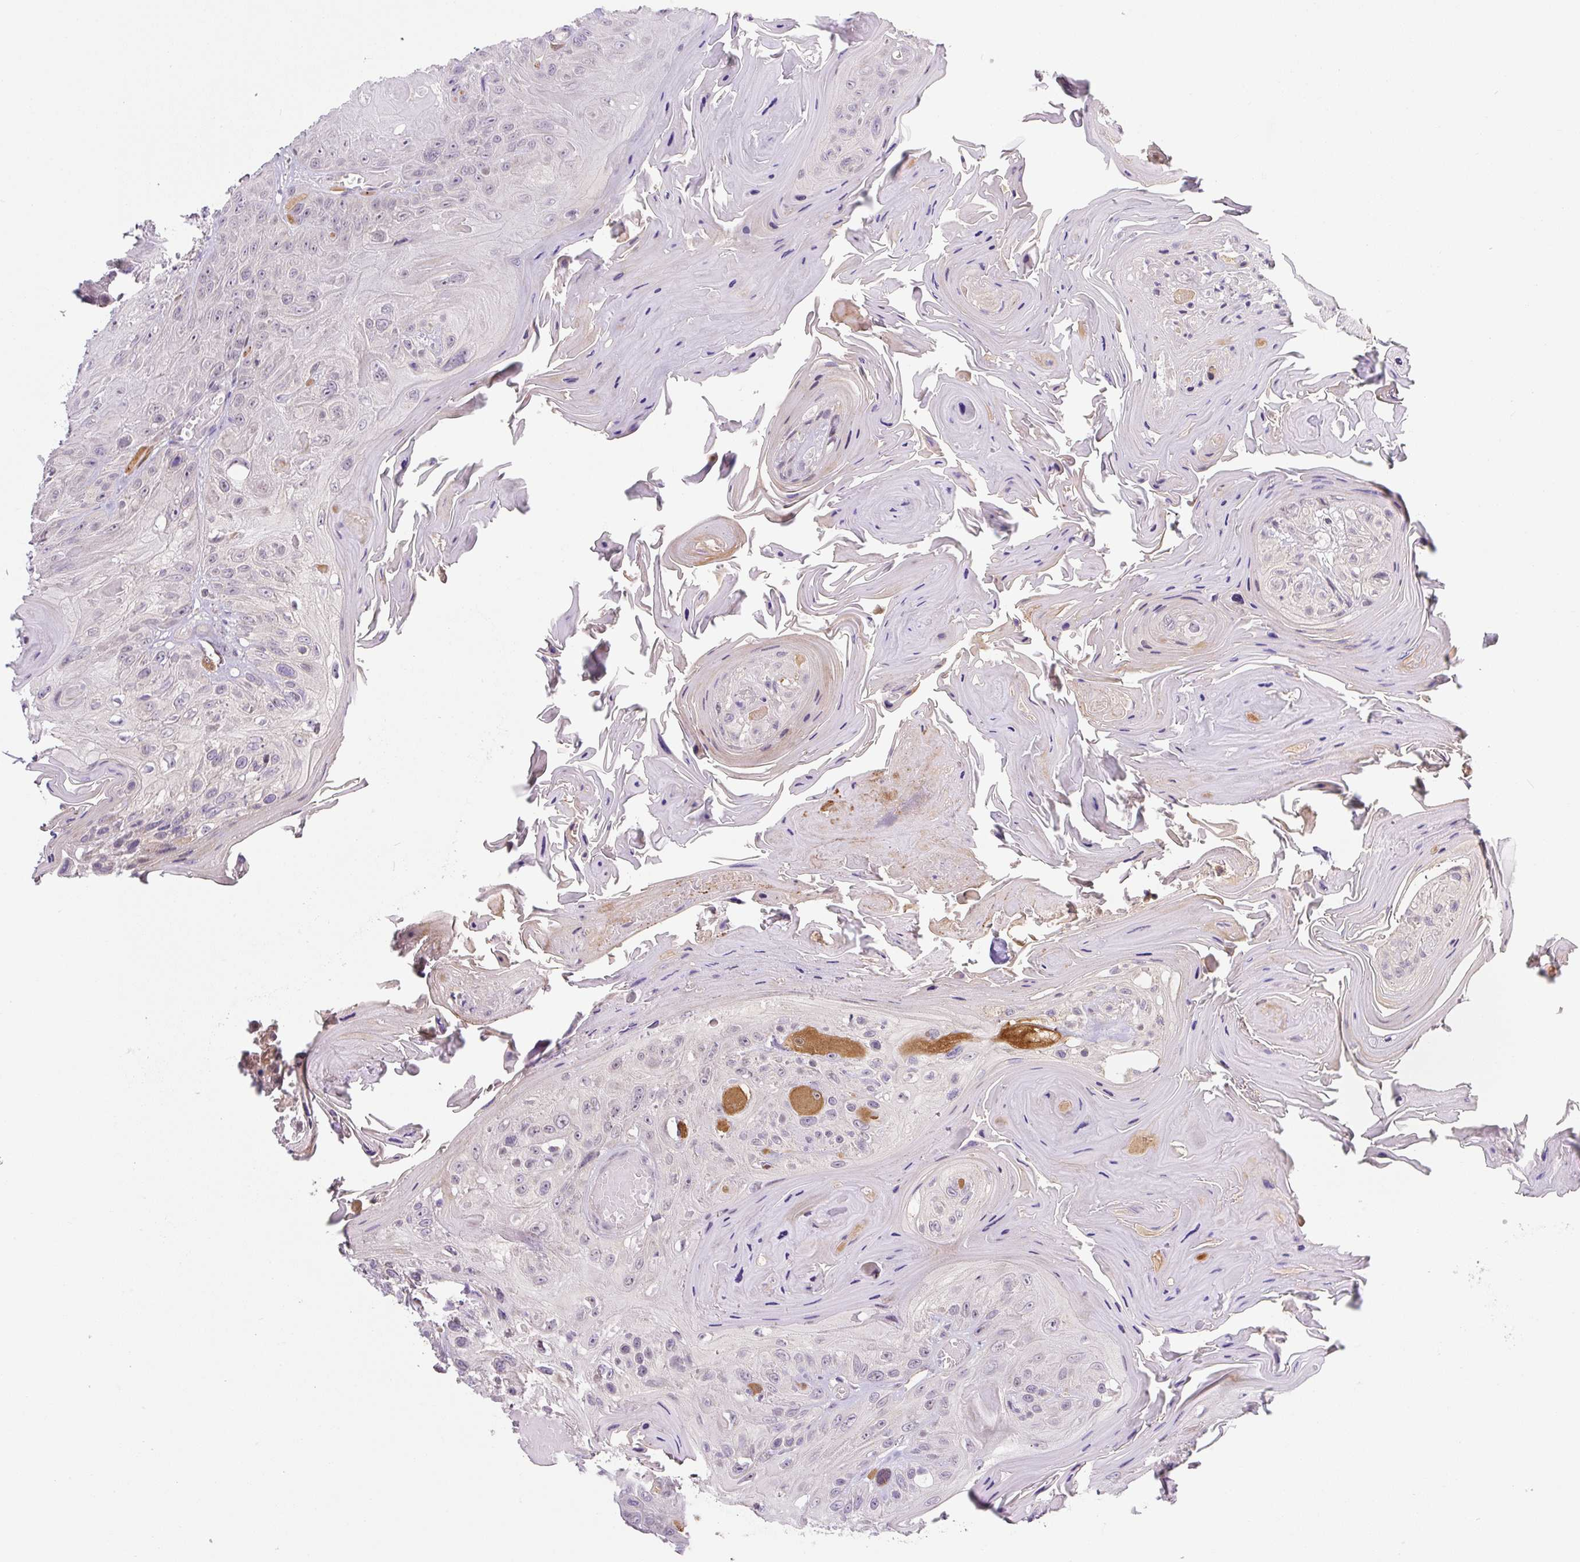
{"staining": {"intensity": "negative", "quantity": "none", "location": "none"}, "tissue": "head and neck cancer", "cell_type": "Tumor cells", "image_type": "cancer", "snomed": [{"axis": "morphology", "description": "Squamous cell carcinoma, NOS"}, {"axis": "topography", "description": "Head-Neck"}], "caption": "IHC histopathology image of human head and neck squamous cell carcinoma stained for a protein (brown), which exhibits no positivity in tumor cells.", "gene": "PRKAA2", "patient": {"sex": "female", "age": 59}}